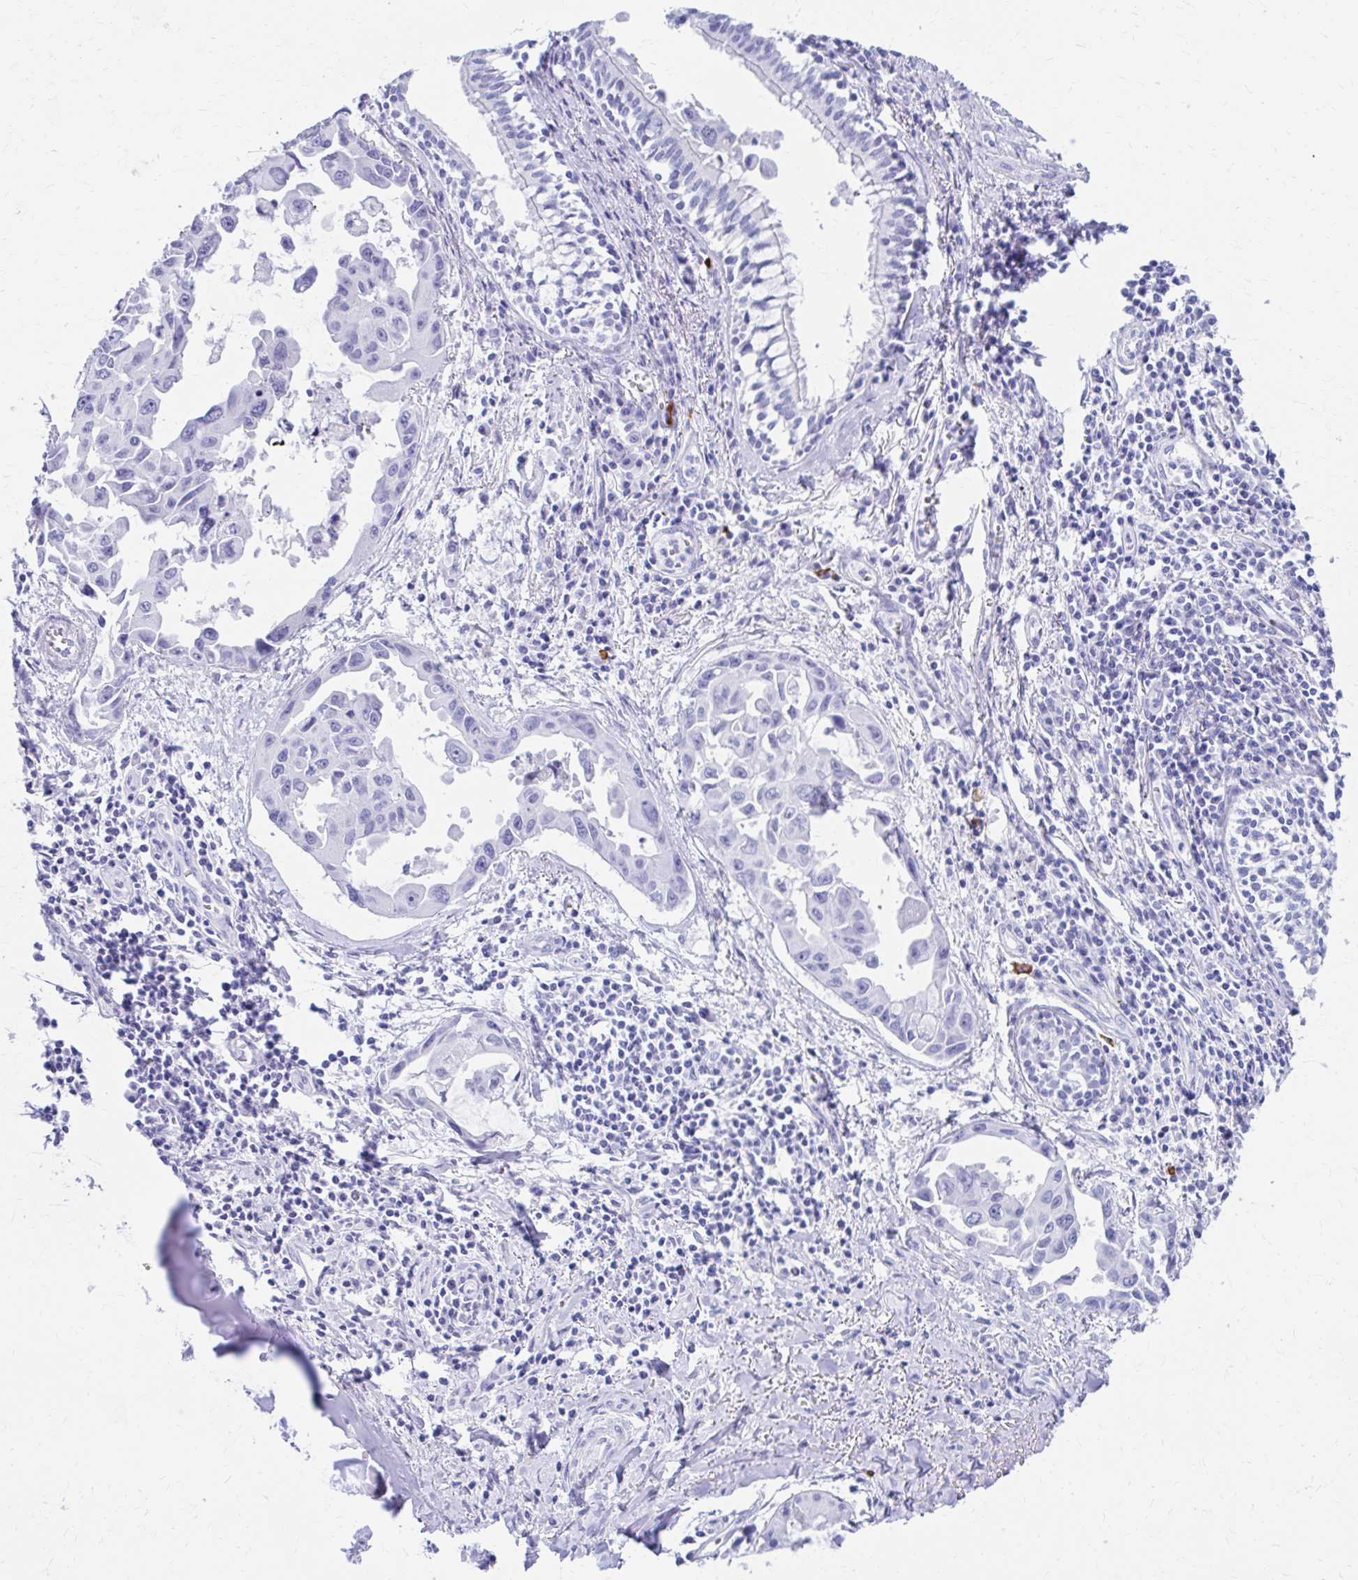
{"staining": {"intensity": "negative", "quantity": "none", "location": "none"}, "tissue": "lung cancer", "cell_type": "Tumor cells", "image_type": "cancer", "snomed": [{"axis": "morphology", "description": "Adenocarcinoma, NOS"}, {"axis": "topography", "description": "Lung"}], "caption": "An immunohistochemistry (IHC) histopathology image of adenocarcinoma (lung) is shown. There is no staining in tumor cells of adenocarcinoma (lung).", "gene": "NSG2", "patient": {"sex": "male", "age": 64}}